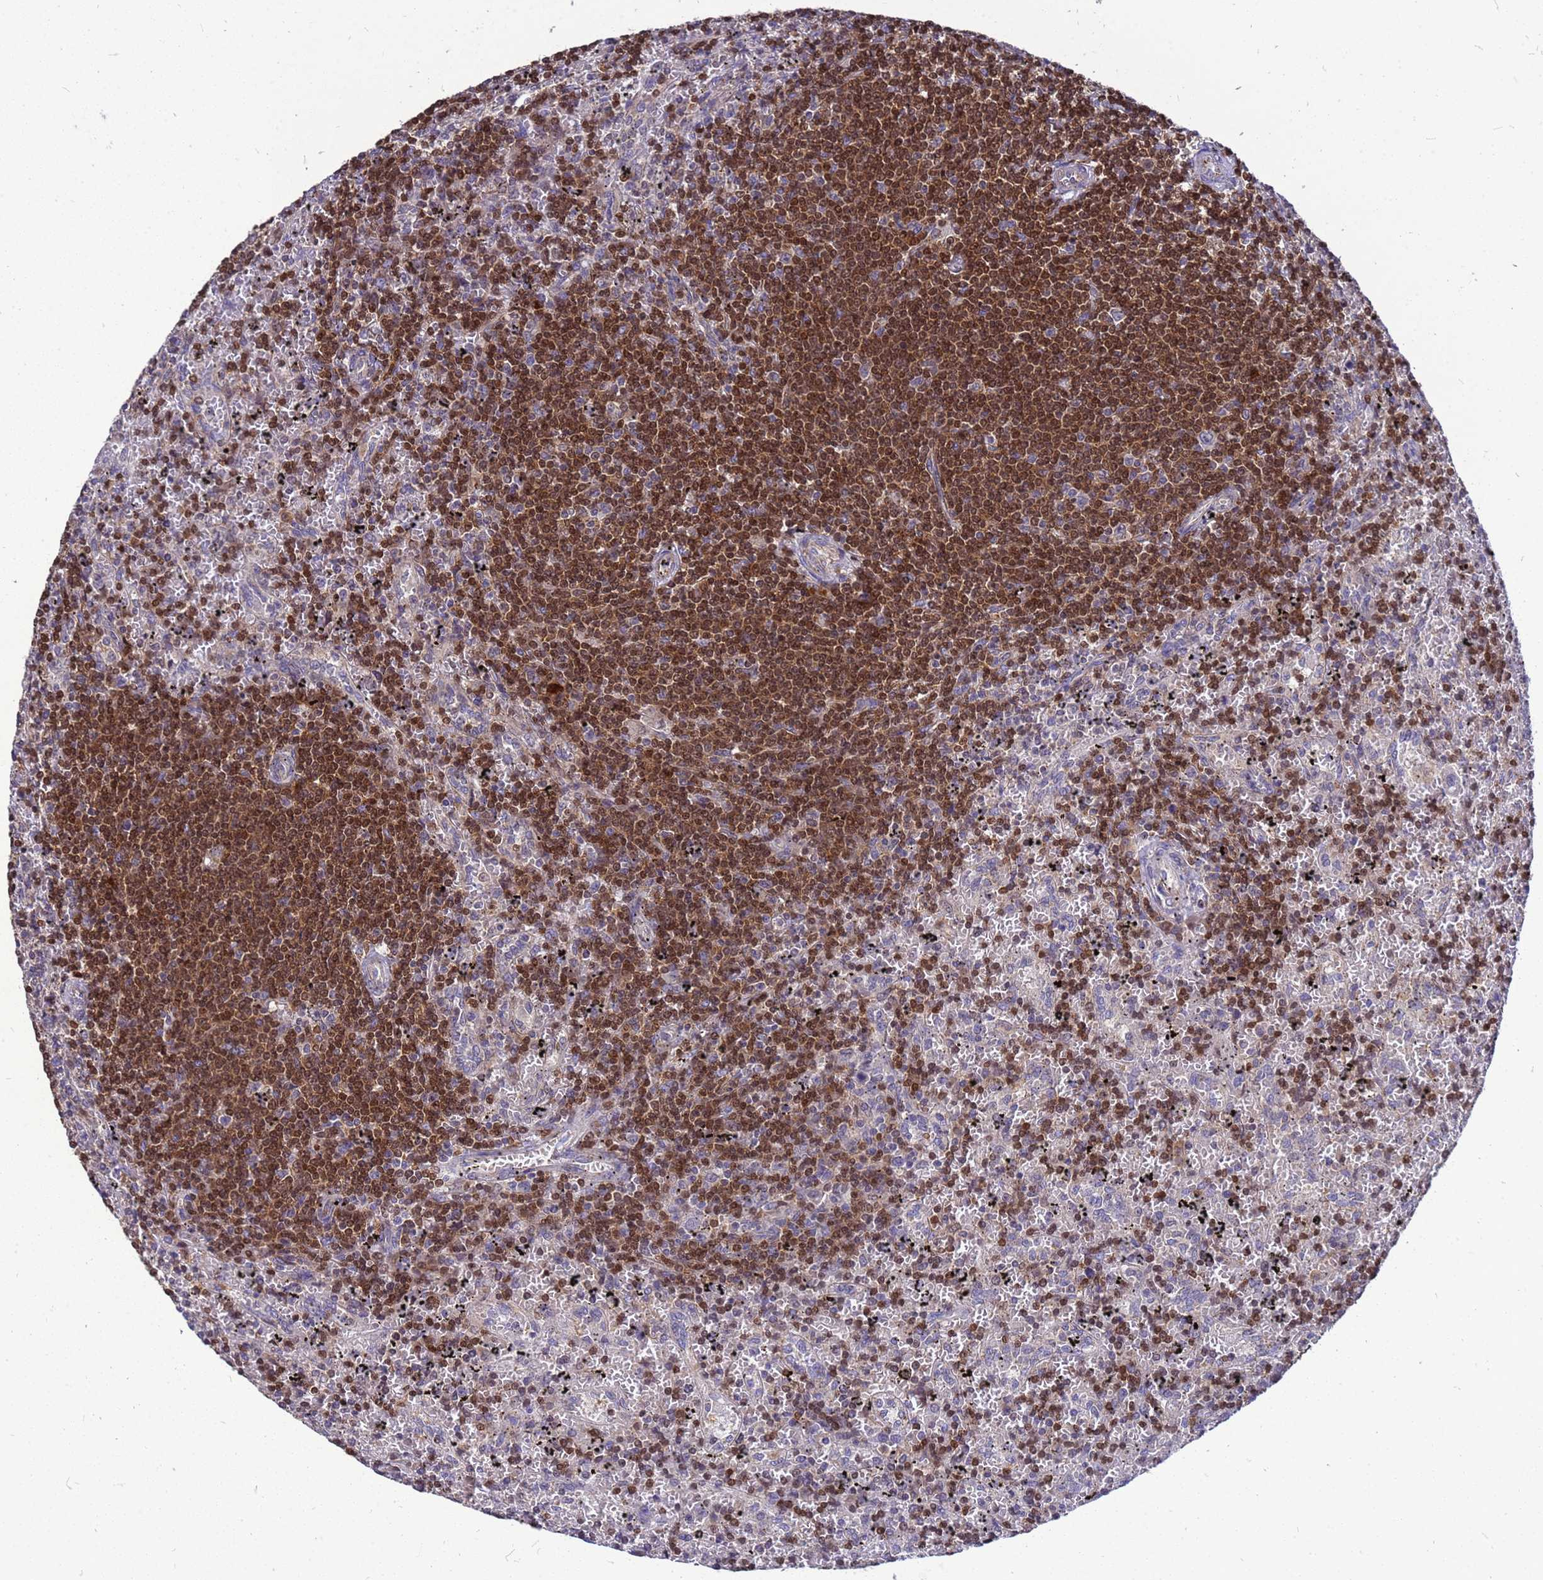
{"staining": {"intensity": "moderate", "quantity": "25%-75%", "location": "cytoplasmic/membranous"}, "tissue": "lymphoma", "cell_type": "Tumor cells", "image_type": "cancer", "snomed": [{"axis": "morphology", "description": "Malignant lymphoma, non-Hodgkin's type, Low grade"}, {"axis": "topography", "description": "Spleen"}], "caption": "Approximately 25%-75% of tumor cells in lymphoma show moderate cytoplasmic/membranous protein expression as visualized by brown immunohistochemical staining.", "gene": "CMC4", "patient": {"sex": "male", "age": 76}}